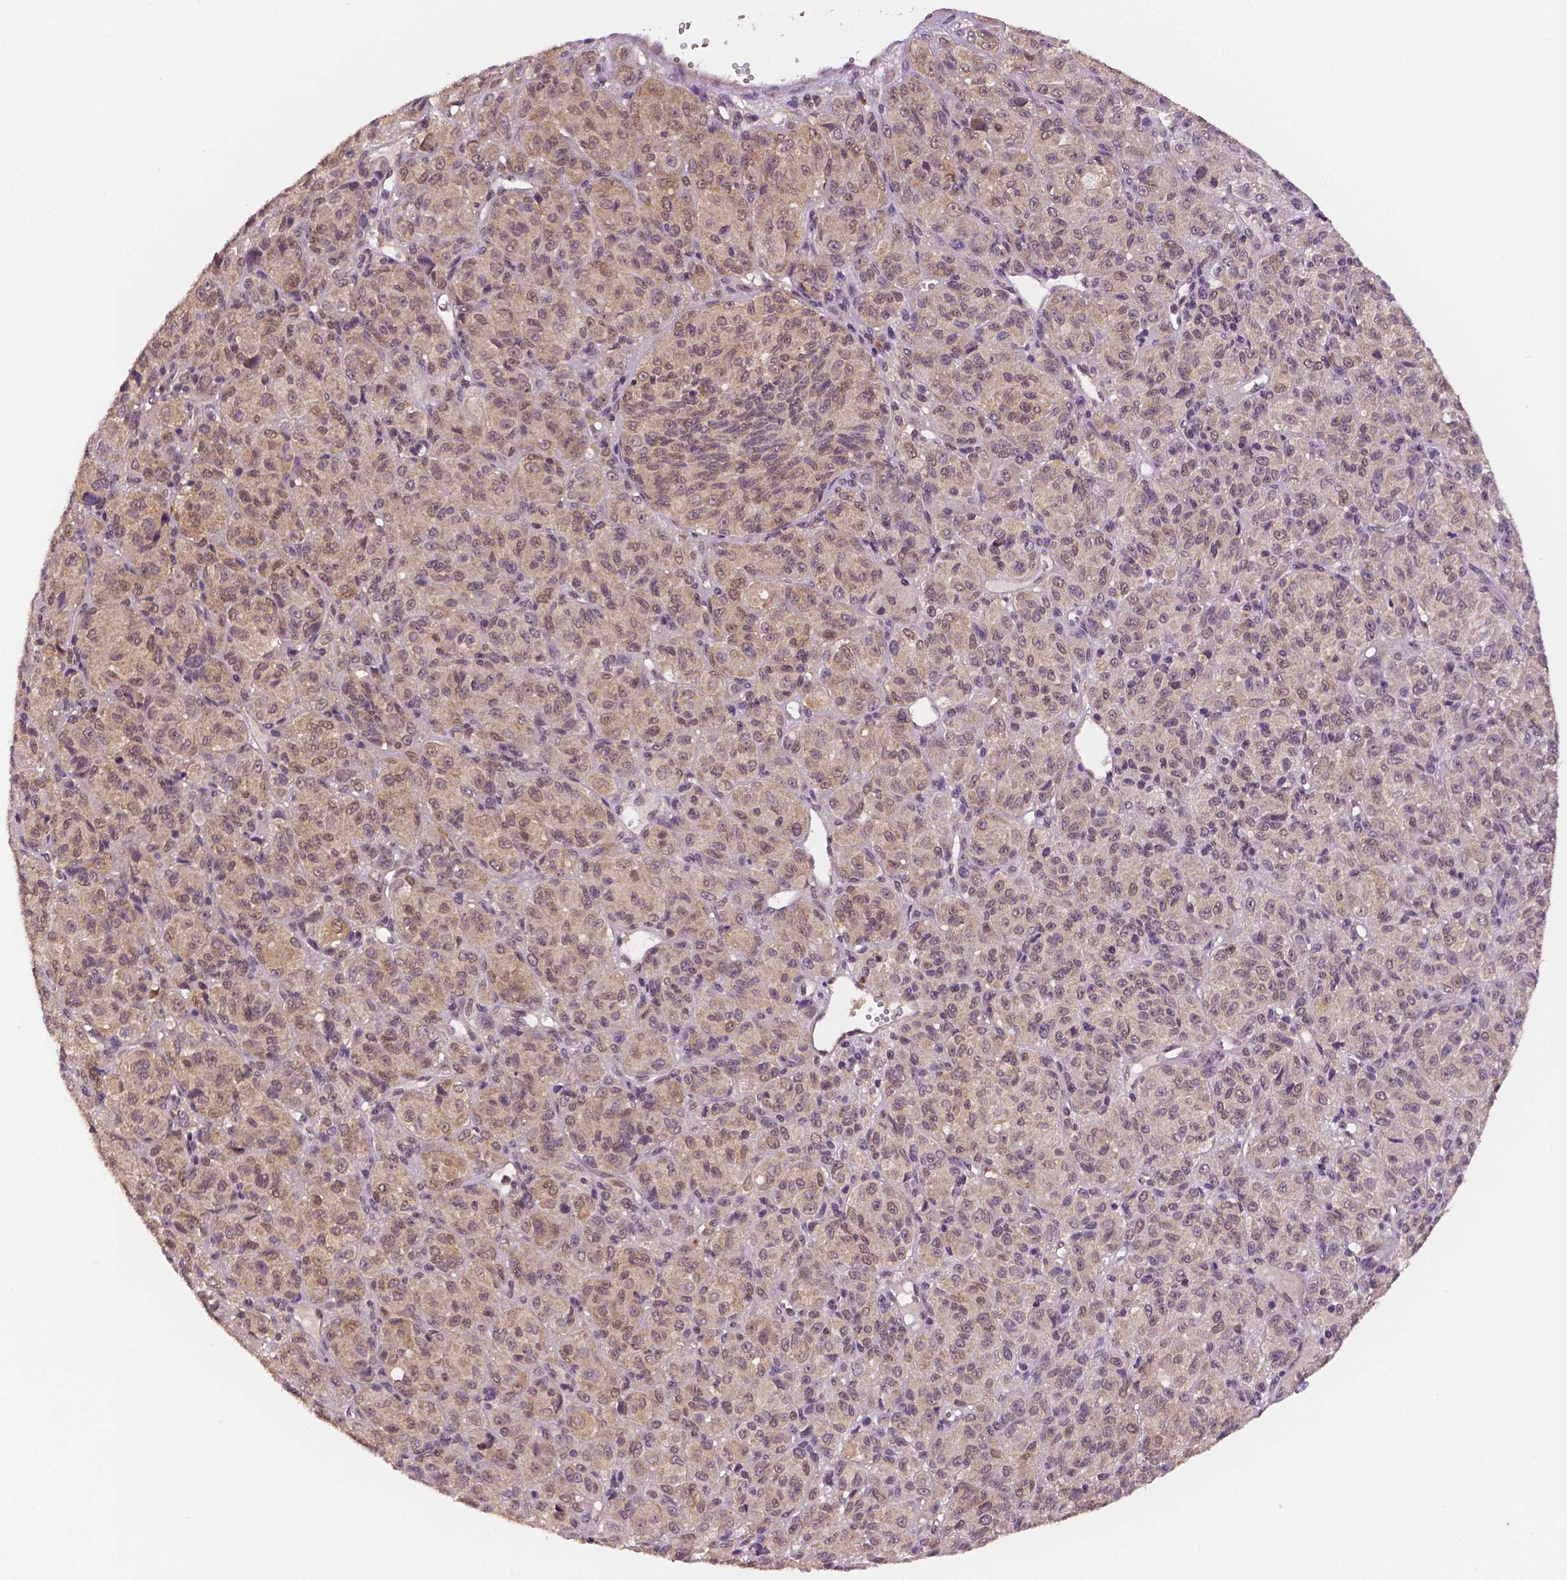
{"staining": {"intensity": "weak", "quantity": ">75%", "location": "cytoplasmic/membranous,nuclear"}, "tissue": "melanoma", "cell_type": "Tumor cells", "image_type": "cancer", "snomed": [{"axis": "morphology", "description": "Malignant melanoma, Metastatic site"}, {"axis": "topography", "description": "Brain"}], "caption": "Weak cytoplasmic/membranous and nuclear protein expression is identified in about >75% of tumor cells in malignant melanoma (metastatic site).", "gene": "STAT3", "patient": {"sex": "female", "age": 56}}